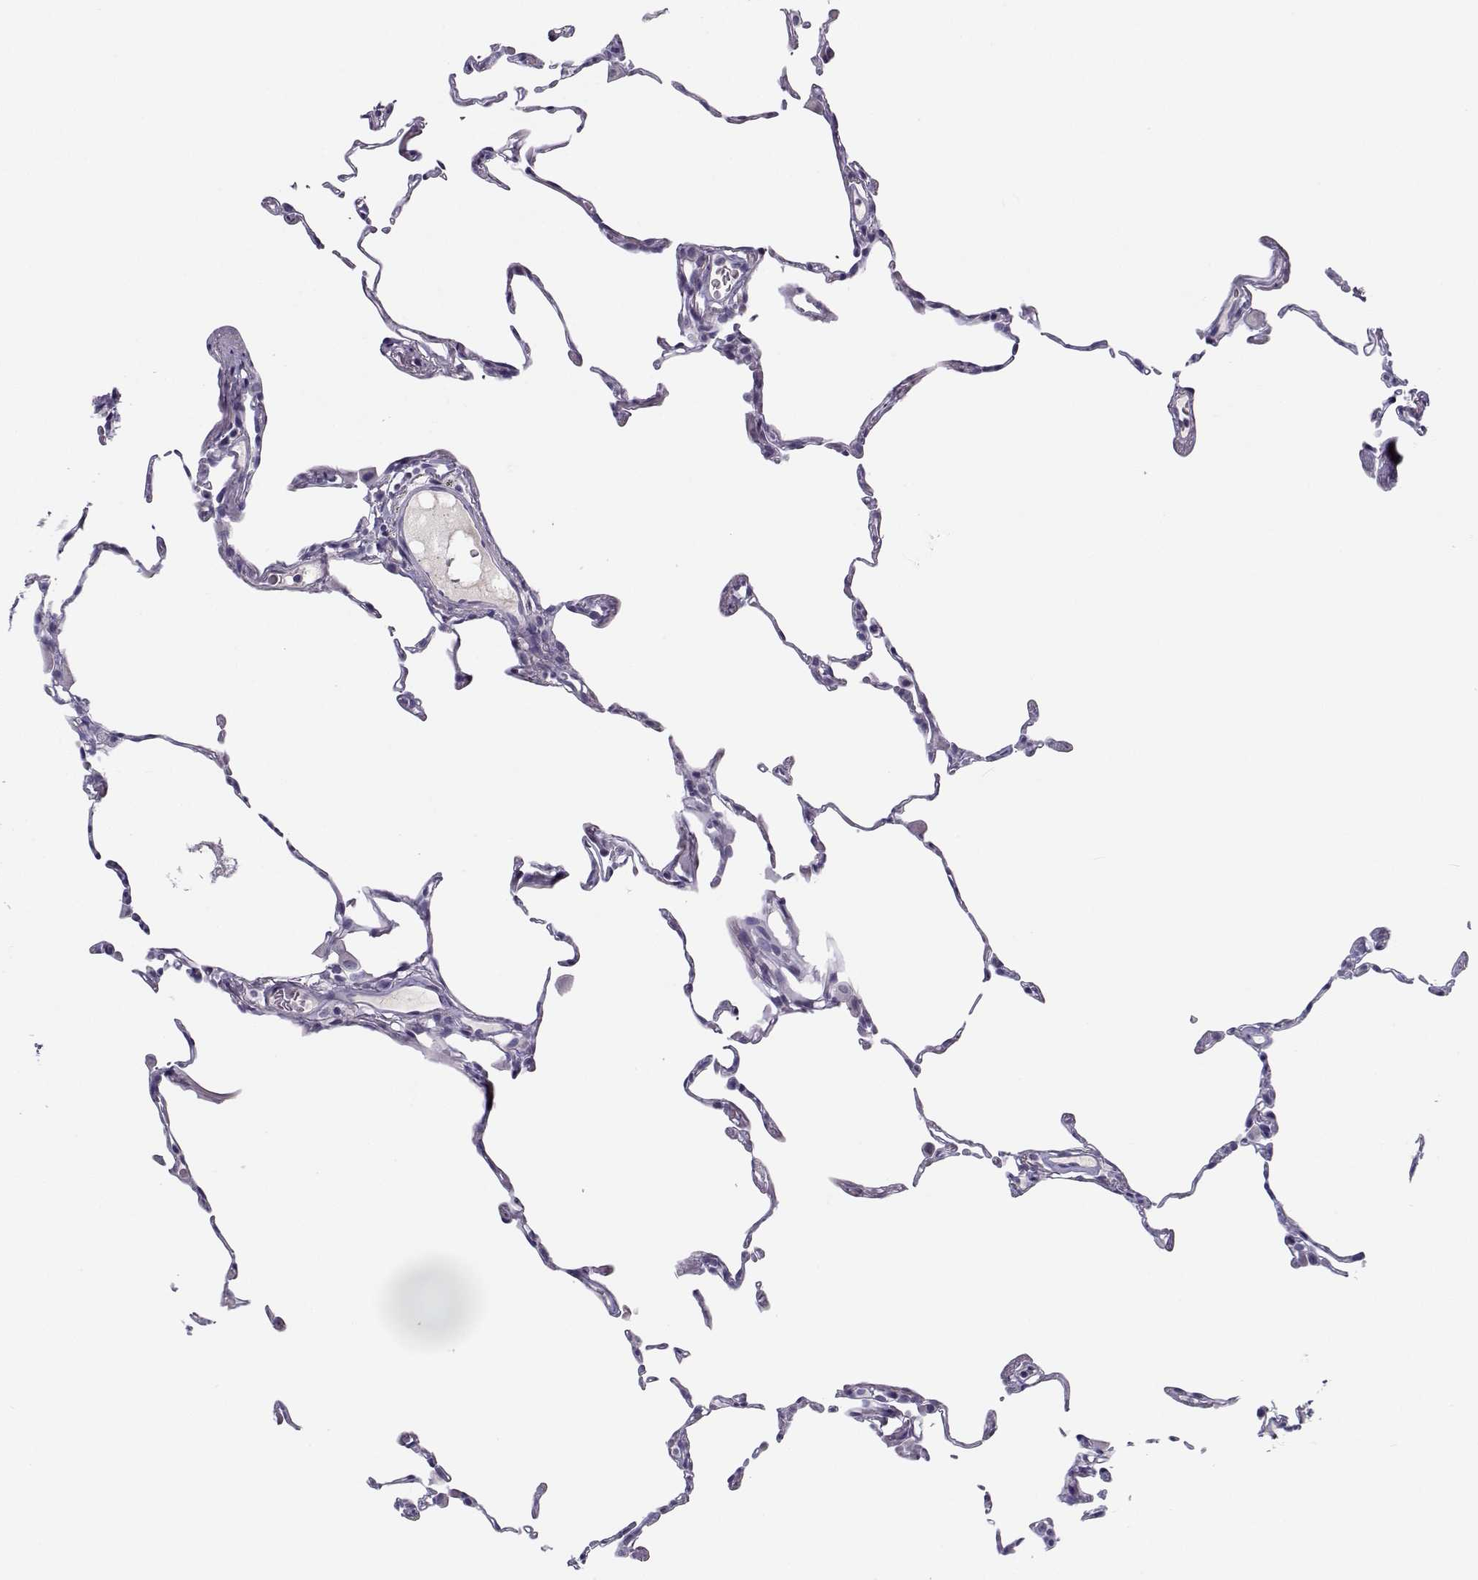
{"staining": {"intensity": "negative", "quantity": "none", "location": "none"}, "tissue": "lung", "cell_type": "Alveolar cells", "image_type": "normal", "snomed": [{"axis": "morphology", "description": "Normal tissue, NOS"}, {"axis": "topography", "description": "Lung"}], "caption": "Micrograph shows no significant protein staining in alveolar cells of unremarkable lung. Nuclei are stained in blue.", "gene": "CFAP77", "patient": {"sex": "female", "age": 57}}